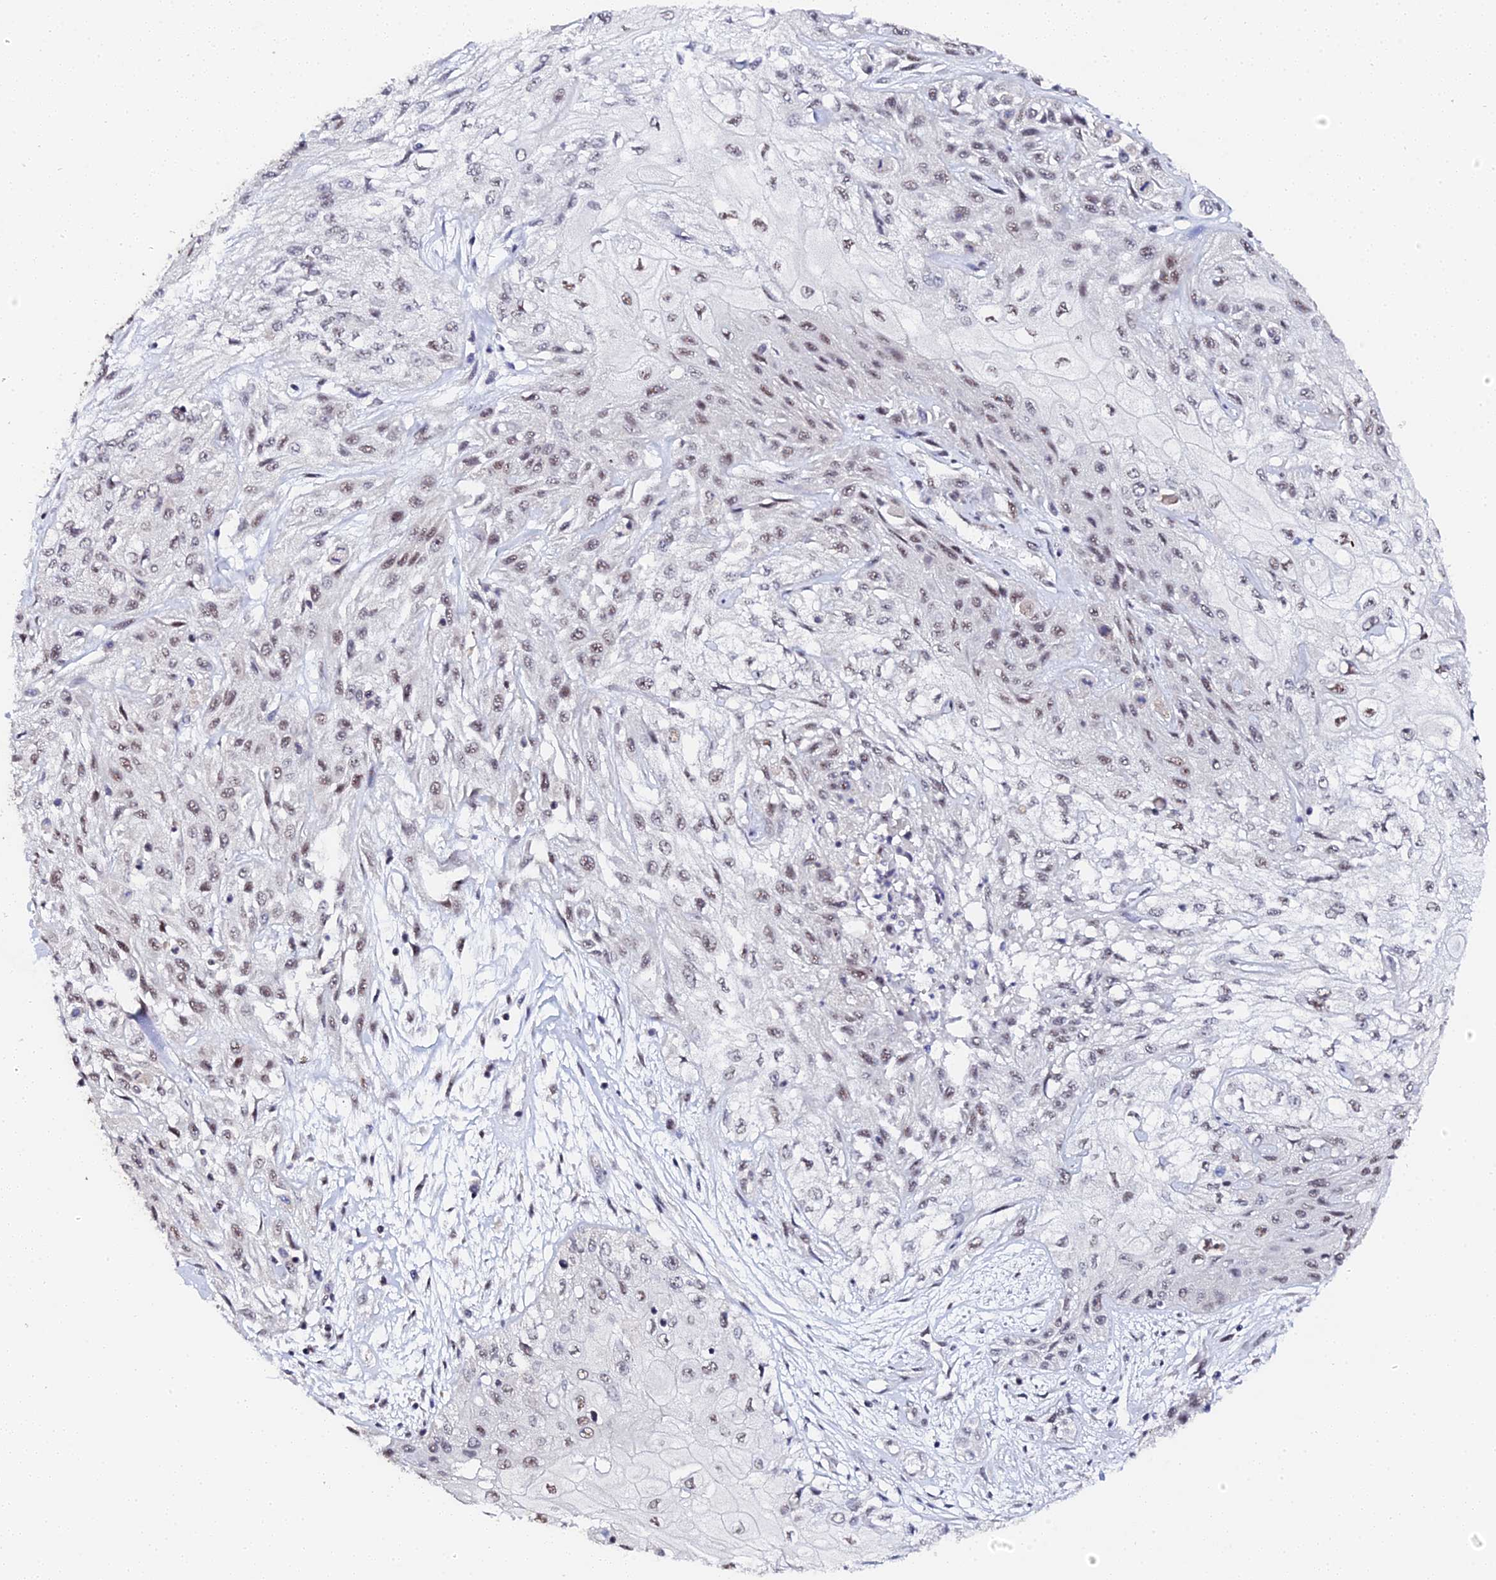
{"staining": {"intensity": "weak", "quantity": "25%-75%", "location": "nuclear"}, "tissue": "skin cancer", "cell_type": "Tumor cells", "image_type": "cancer", "snomed": [{"axis": "morphology", "description": "Squamous cell carcinoma, NOS"}, {"axis": "morphology", "description": "Squamous cell carcinoma, metastatic, NOS"}, {"axis": "topography", "description": "Skin"}, {"axis": "topography", "description": "Lymph node"}], "caption": "High-power microscopy captured an immunohistochemistry photomicrograph of skin cancer, revealing weak nuclear expression in approximately 25%-75% of tumor cells.", "gene": "MAGOHB", "patient": {"sex": "male", "age": 75}}